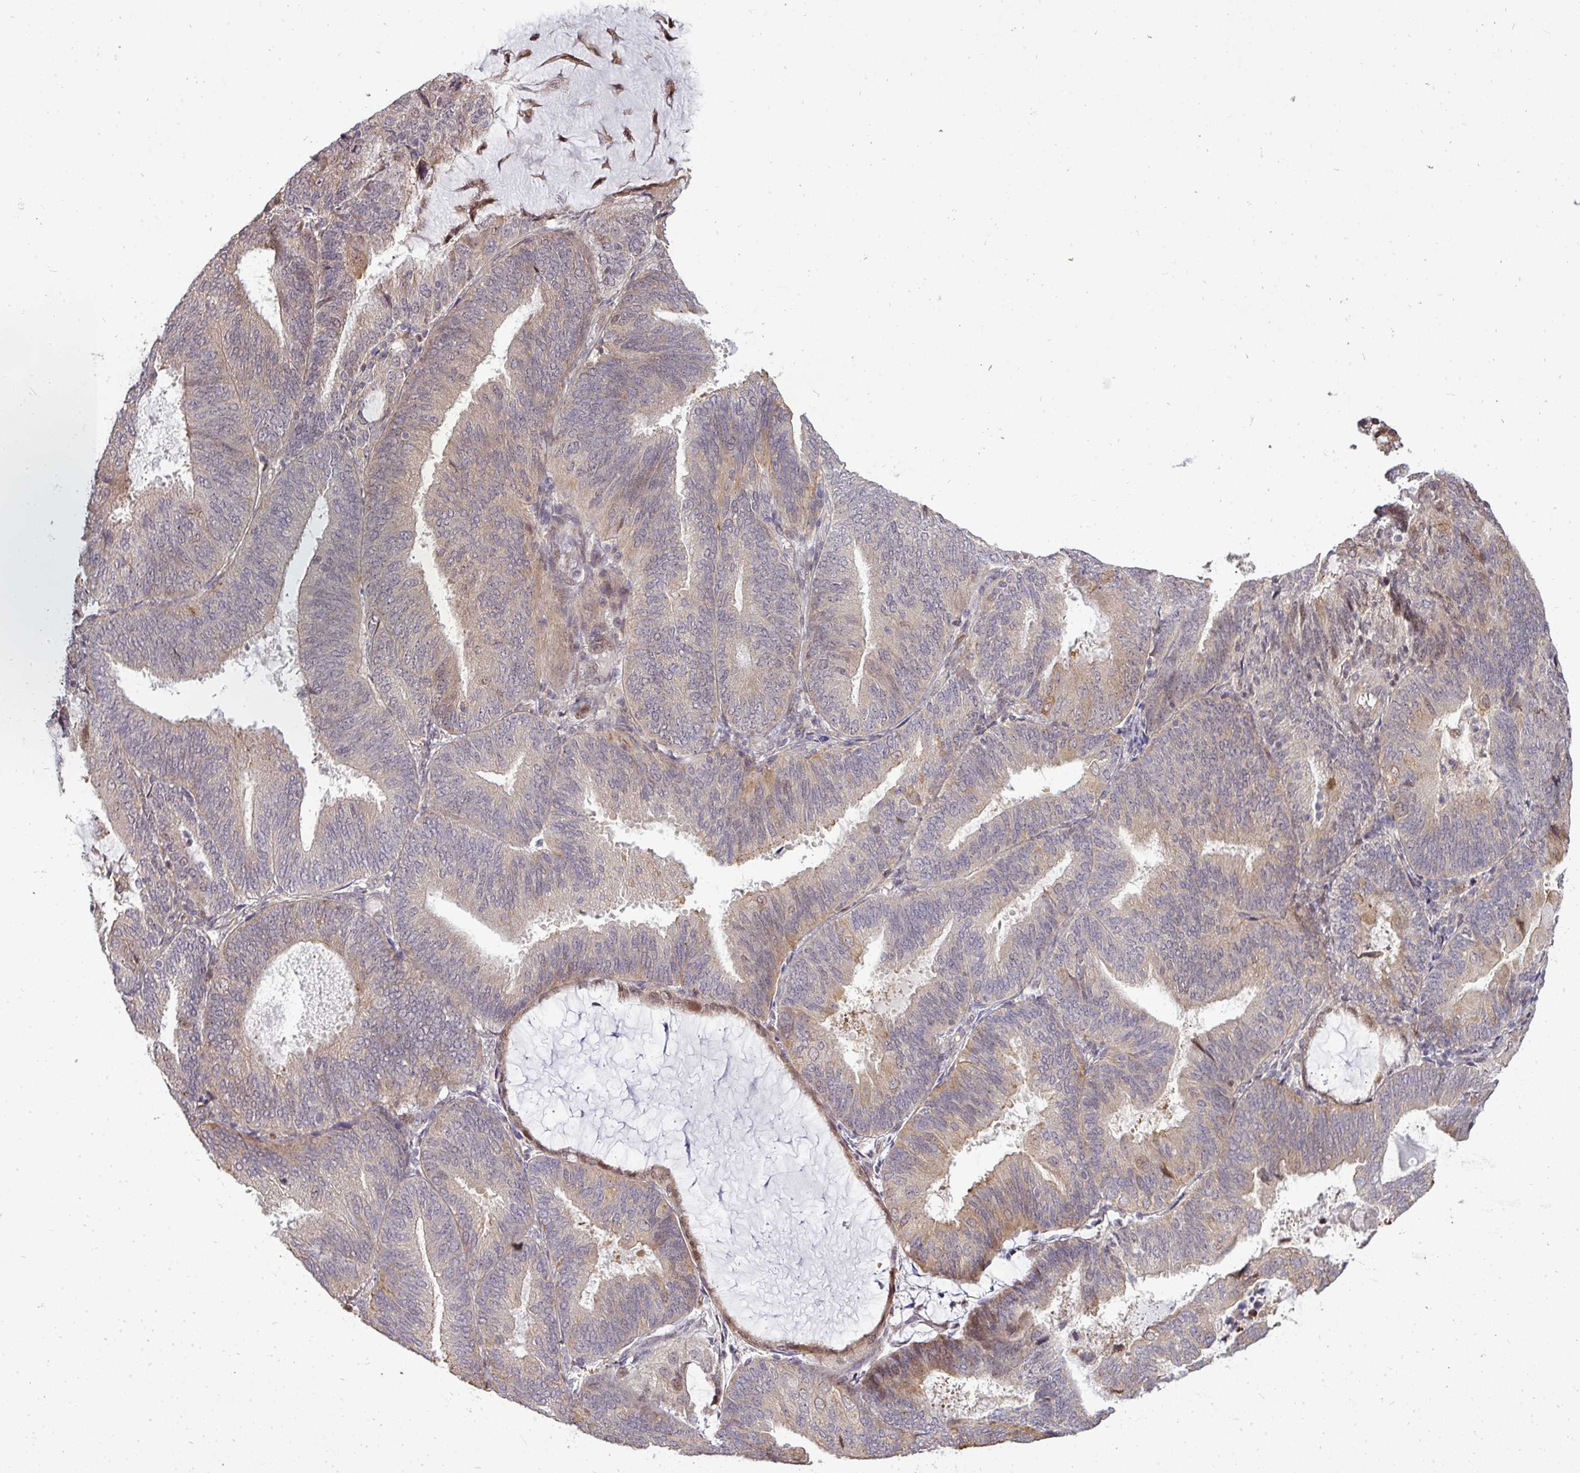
{"staining": {"intensity": "moderate", "quantity": "<25%", "location": "cytoplasmic/membranous,nuclear"}, "tissue": "endometrial cancer", "cell_type": "Tumor cells", "image_type": "cancer", "snomed": [{"axis": "morphology", "description": "Adenocarcinoma, NOS"}, {"axis": "topography", "description": "Endometrium"}], "caption": "Tumor cells display moderate cytoplasmic/membranous and nuclear expression in approximately <25% of cells in endometrial cancer.", "gene": "PATZ1", "patient": {"sex": "female", "age": 81}}